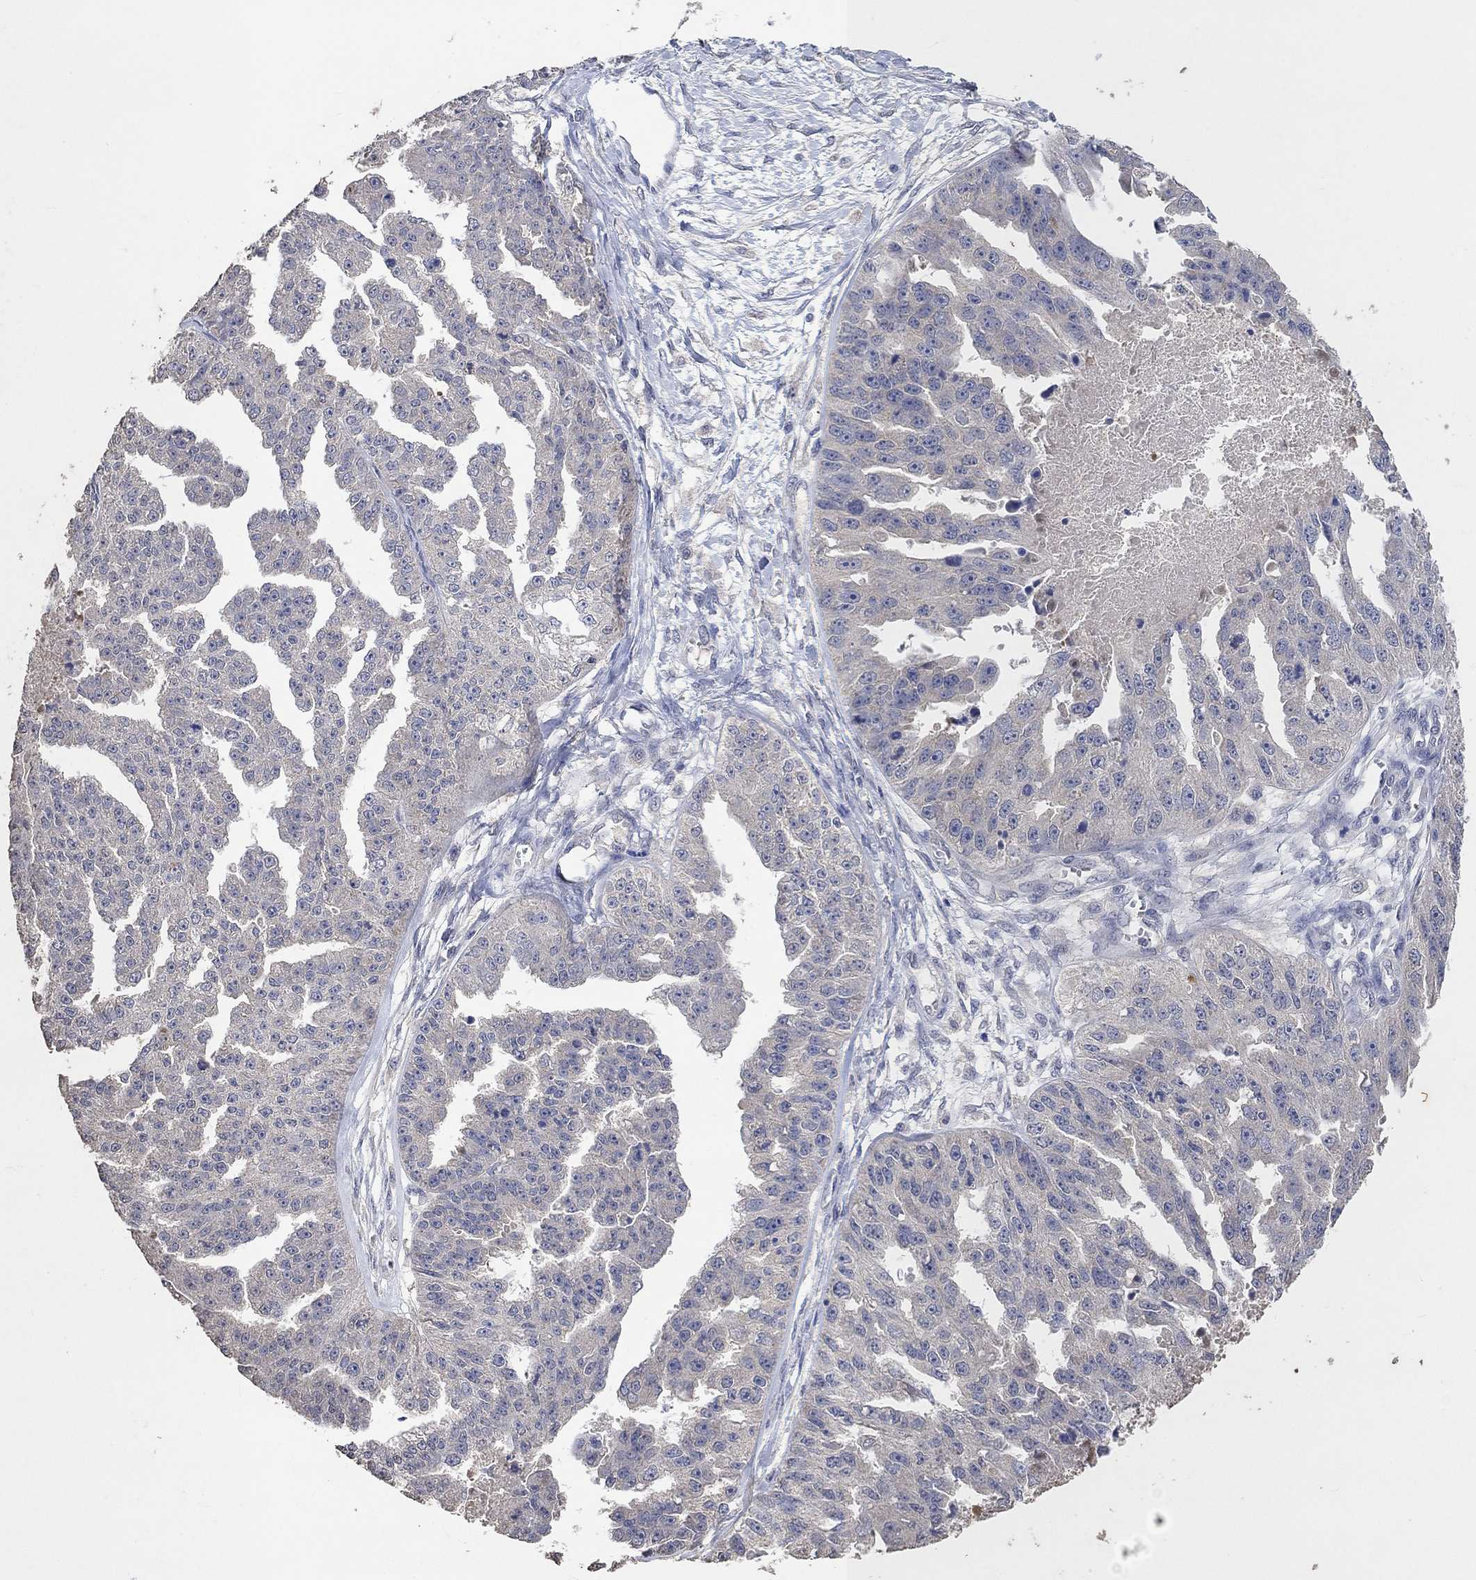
{"staining": {"intensity": "negative", "quantity": "none", "location": "none"}, "tissue": "ovarian cancer", "cell_type": "Tumor cells", "image_type": "cancer", "snomed": [{"axis": "morphology", "description": "Cystadenocarcinoma, serous, NOS"}, {"axis": "topography", "description": "Ovary"}], "caption": "High magnification brightfield microscopy of ovarian serous cystadenocarcinoma stained with DAB (brown) and counterstained with hematoxylin (blue): tumor cells show no significant positivity.", "gene": "PTPN20", "patient": {"sex": "female", "age": 58}}